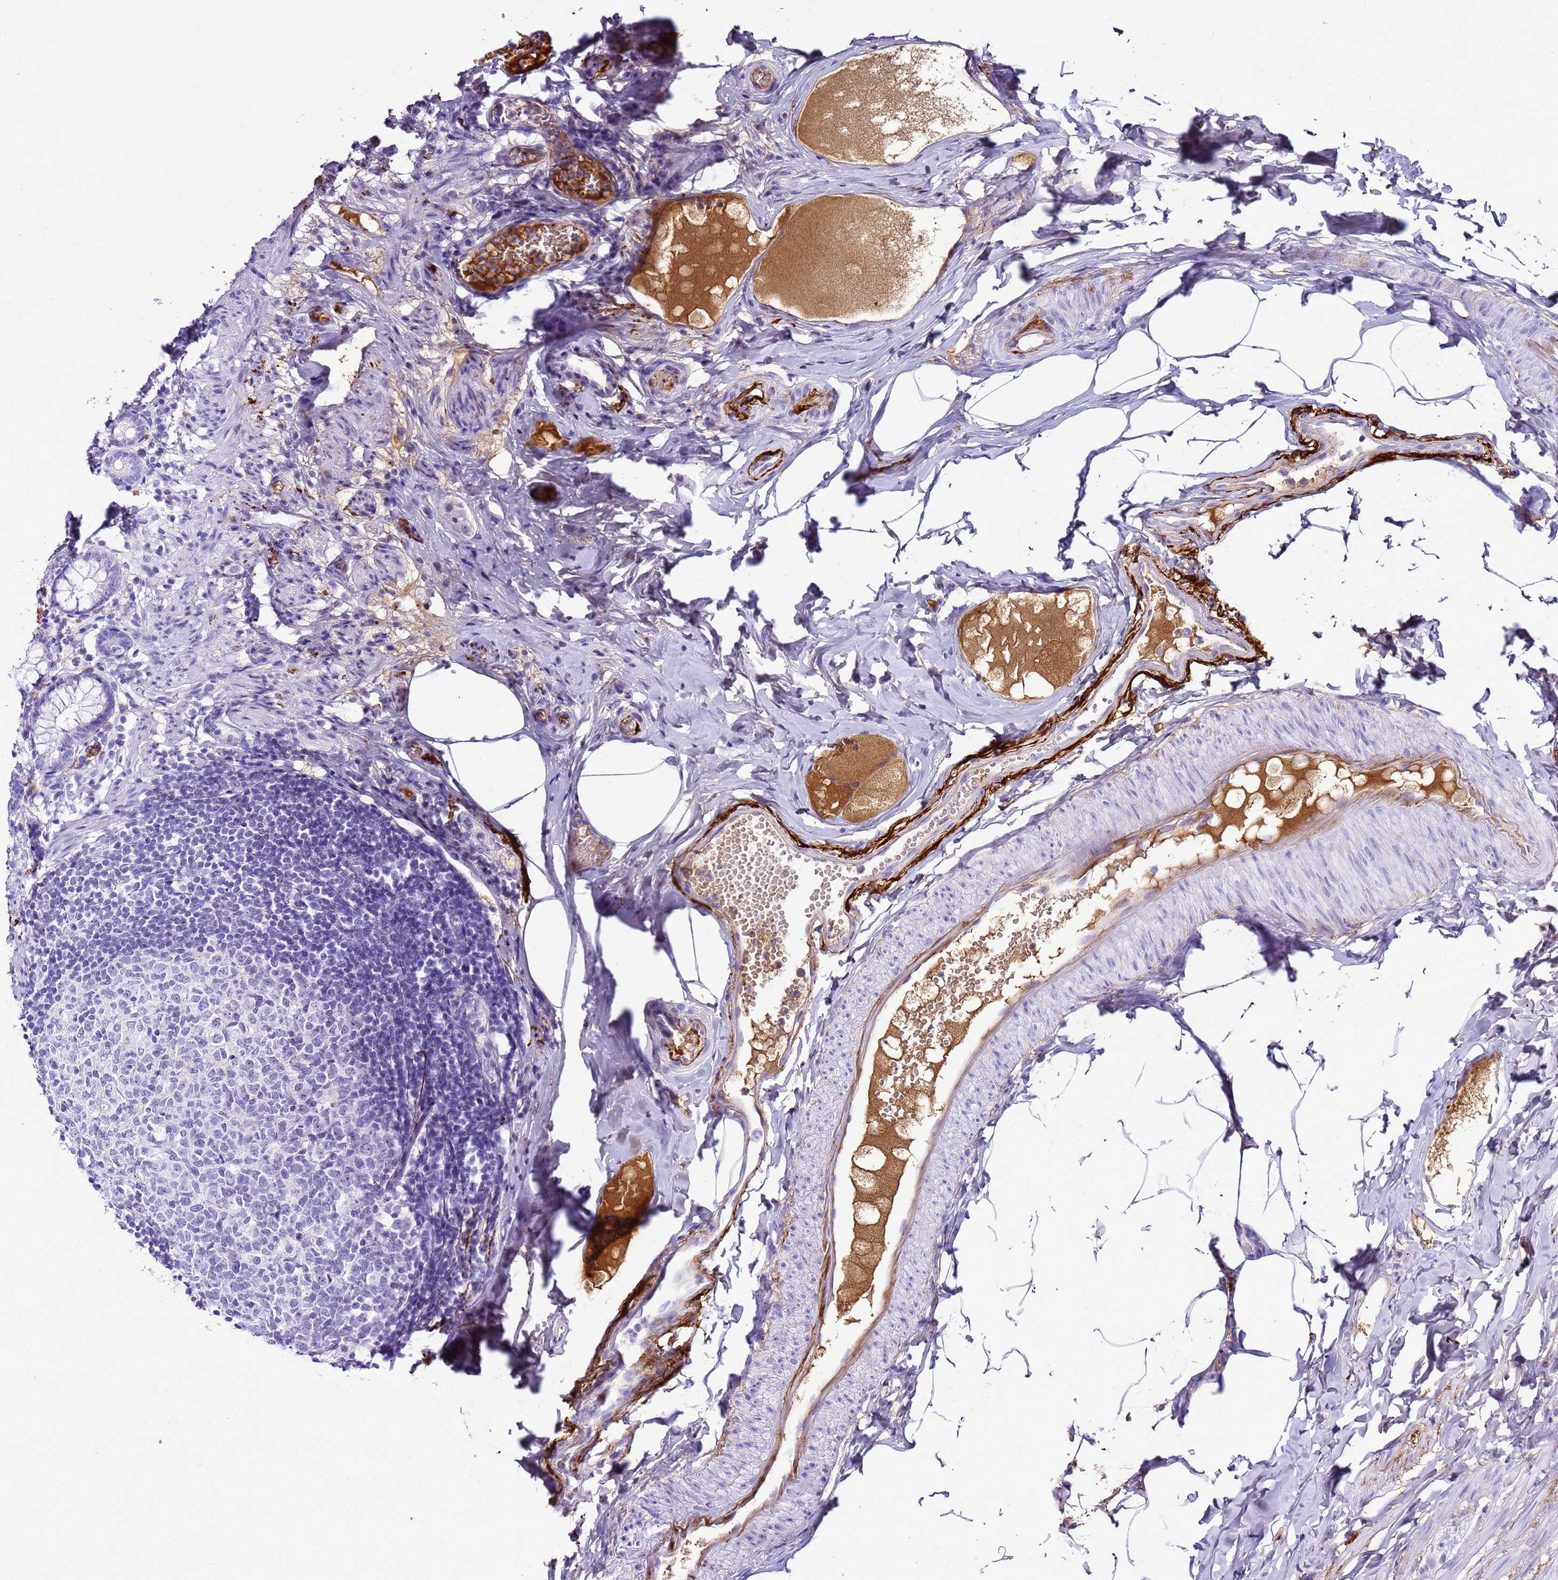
{"staining": {"intensity": "negative", "quantity": "none", "location": "none"}, "tissue": "appendix", "cell_type": "Glandular cells", "image_type": "normal", "snomed": [{"axis": "morphology", "description": "Normal tissue, NOS"}, {"axis": "topography", "description": "Appendix"}], "caption": "Appendix stained for a protein using immunohistochemistry displays no expression glandular cells.", "gene": "CFHR1", "patient": {"sex": "male", "age": 55}}